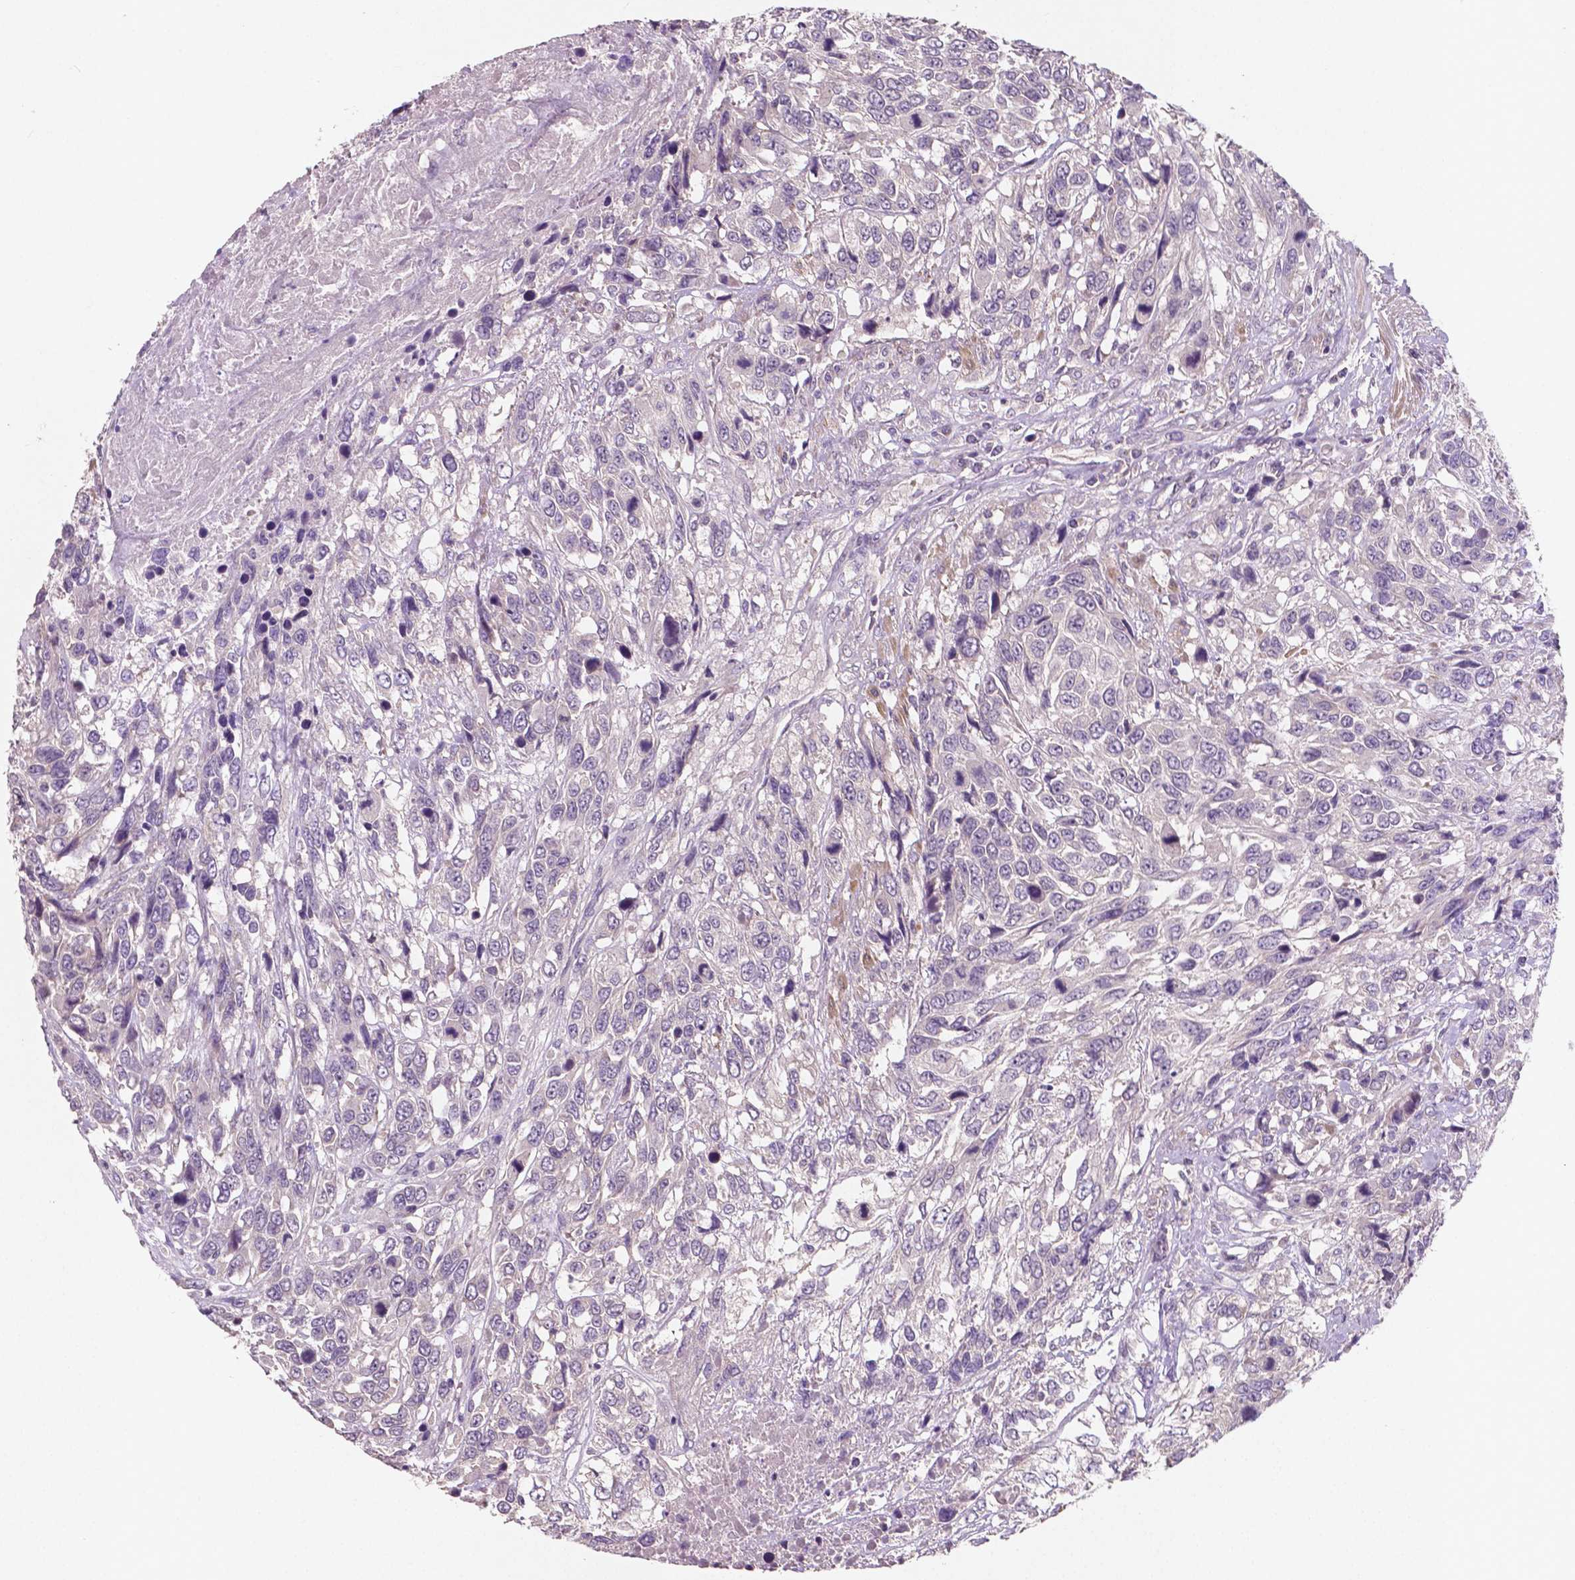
{"staining": {"intensity": "negative", "quantity": "none", "location": "none"}, "tissue": "urothelial cancer", "cell_type": "Tumor cells", "image_type": "cancer", "snomed": [{"axis": "morphology", "description": "Urothelial carcinoma, High grade"}, {"axis": "topography", "description": "Urinary bladder"}], "caption": "DAB (3,3'-diaminobenzidine) immunohistochemical staining of human urothelial carcinoma (high-grade) displays no significant expression in tumor cells.", "gene": "LSM14B", "patient": {"sex": "female", "age": 70}}